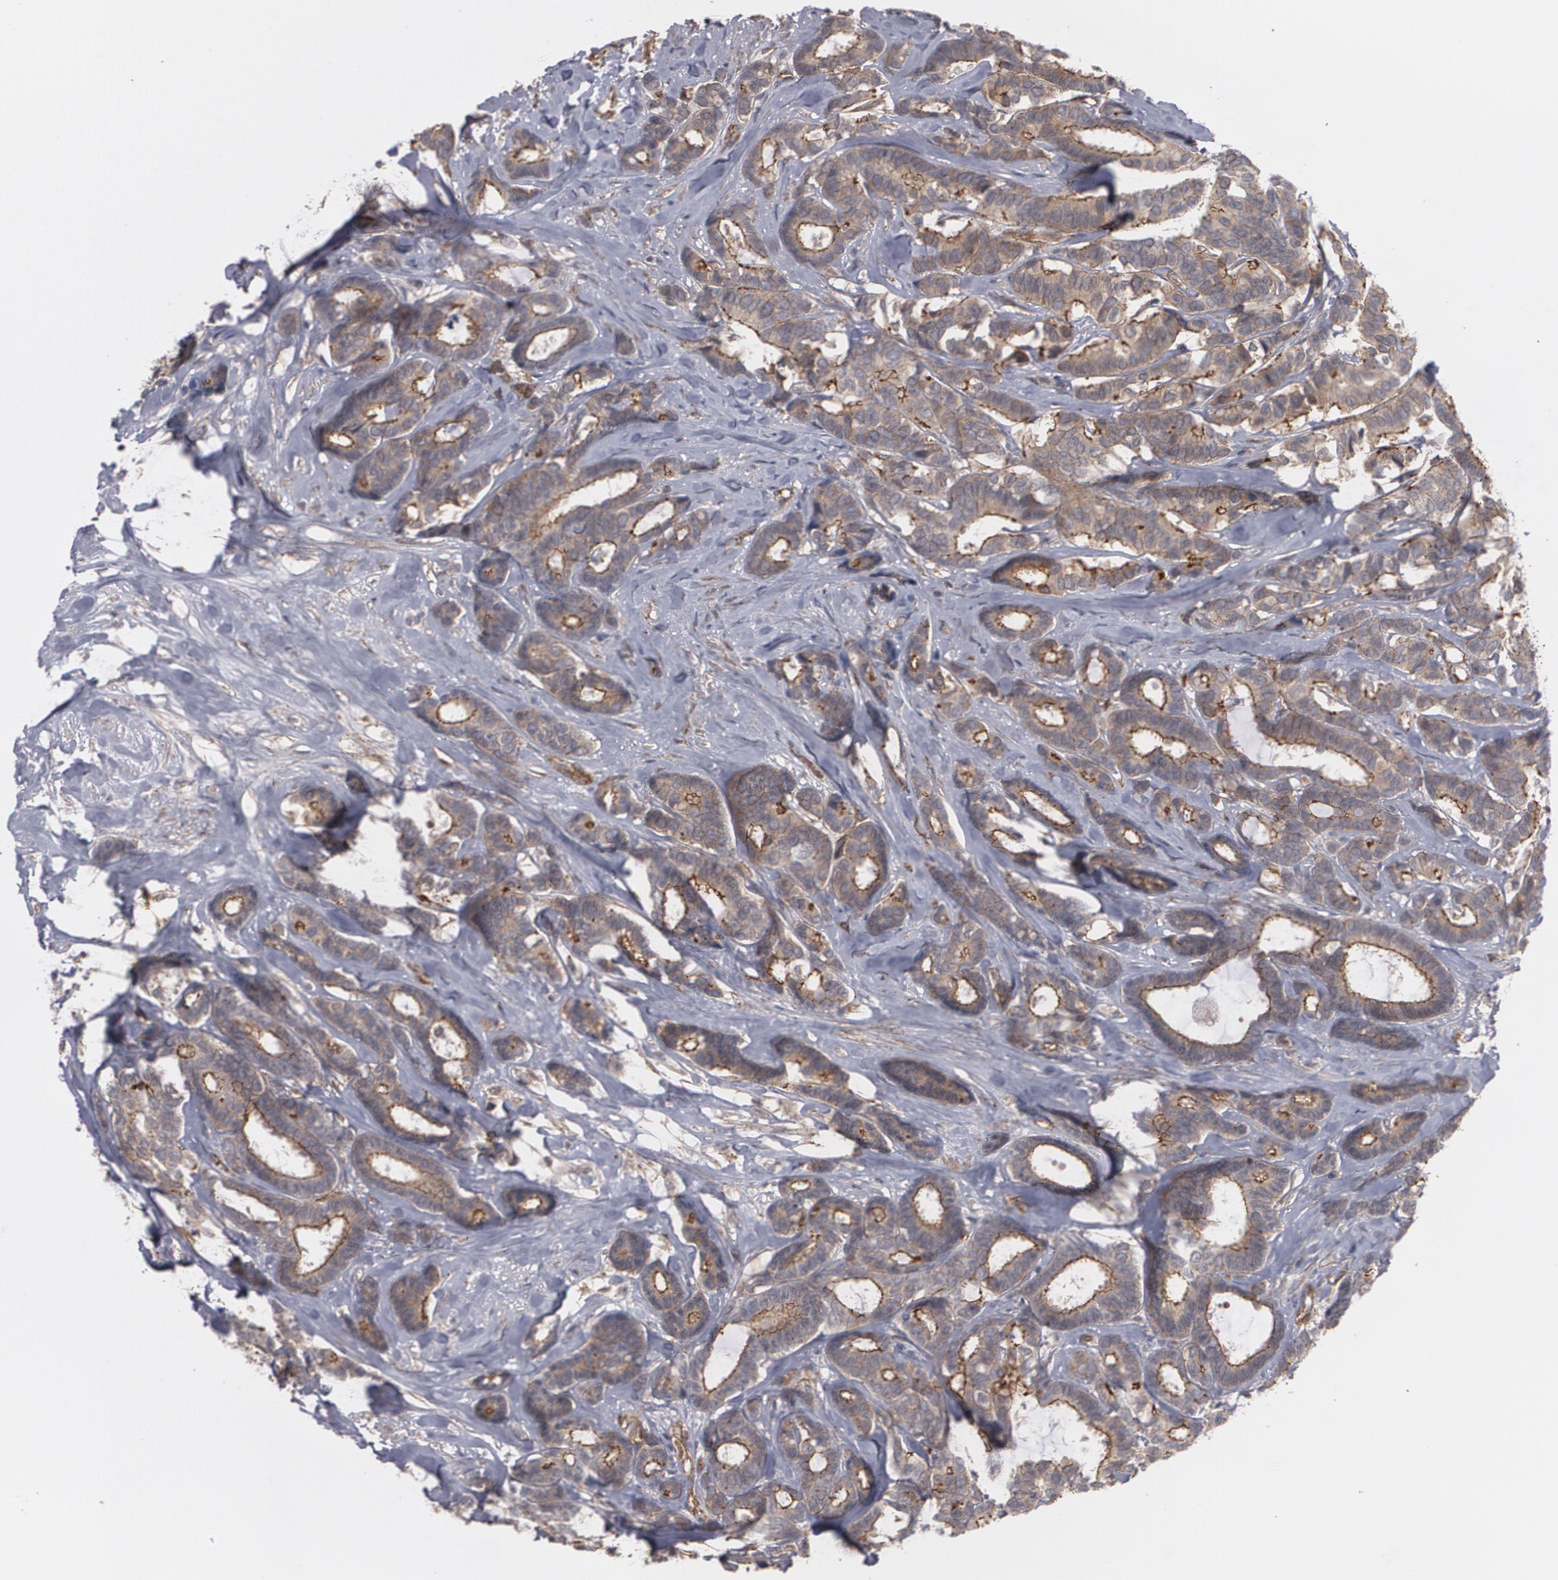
{"staining": {"intensity": "moderate", "quantity": ">75%", "location": "cytoplasmic/membranous"}, "tissue": "breast cancer", "cell_type": "Tumor cells", "image_type": "cancer", "snomed": [{"axis": "morphology", "description": "Duct carcinoma"}, {"axis": "topography", "description": "Breast"}], "caption": "Breast cancer (intraductal carcinoma) stained with immunohistochemistry displays moderate cytoplasmic/membranous expression in about >75% of tumor cells.", "gene": "TJP1", "patient": {"sex": "female", "age": 87}}